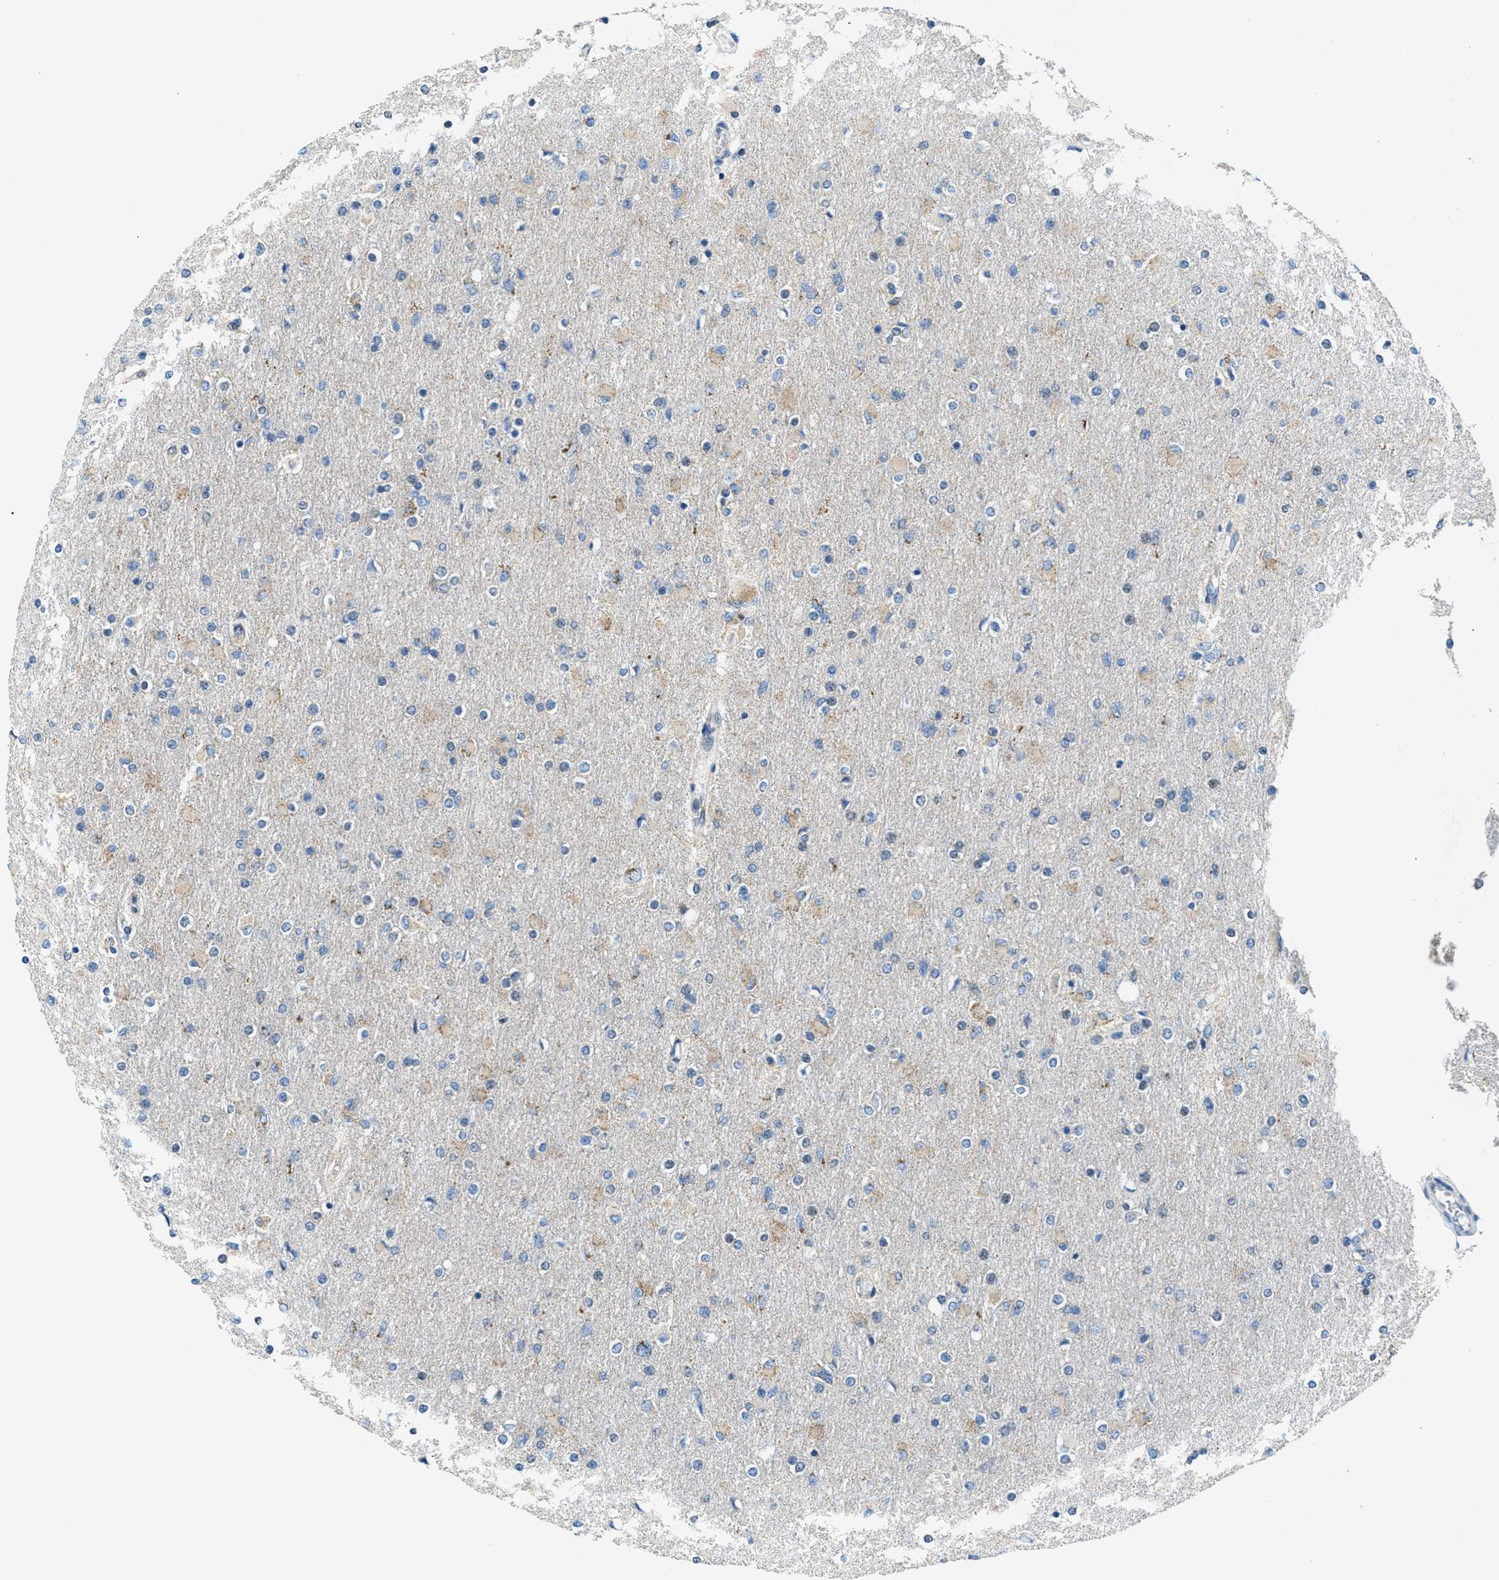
{"staining": {"intensity": "weak", "quantity": "<25%", "location": "cytoplasmic/membranous"}, "tissue": "glioma", "cell_type": "Tumor cells", "image_type": "cancer", "snomed": [{"axis": "morphology", "description": "Glioma, malignant, High grade"}, {"axis": "topography", "description": "Cerebral cortex"}], "caption": "Tumor cells are negative for protein expression in human malignant glioma (high-grade).", "gene": "TOMM70", "patient": {"sex": "female", "age": 36}}